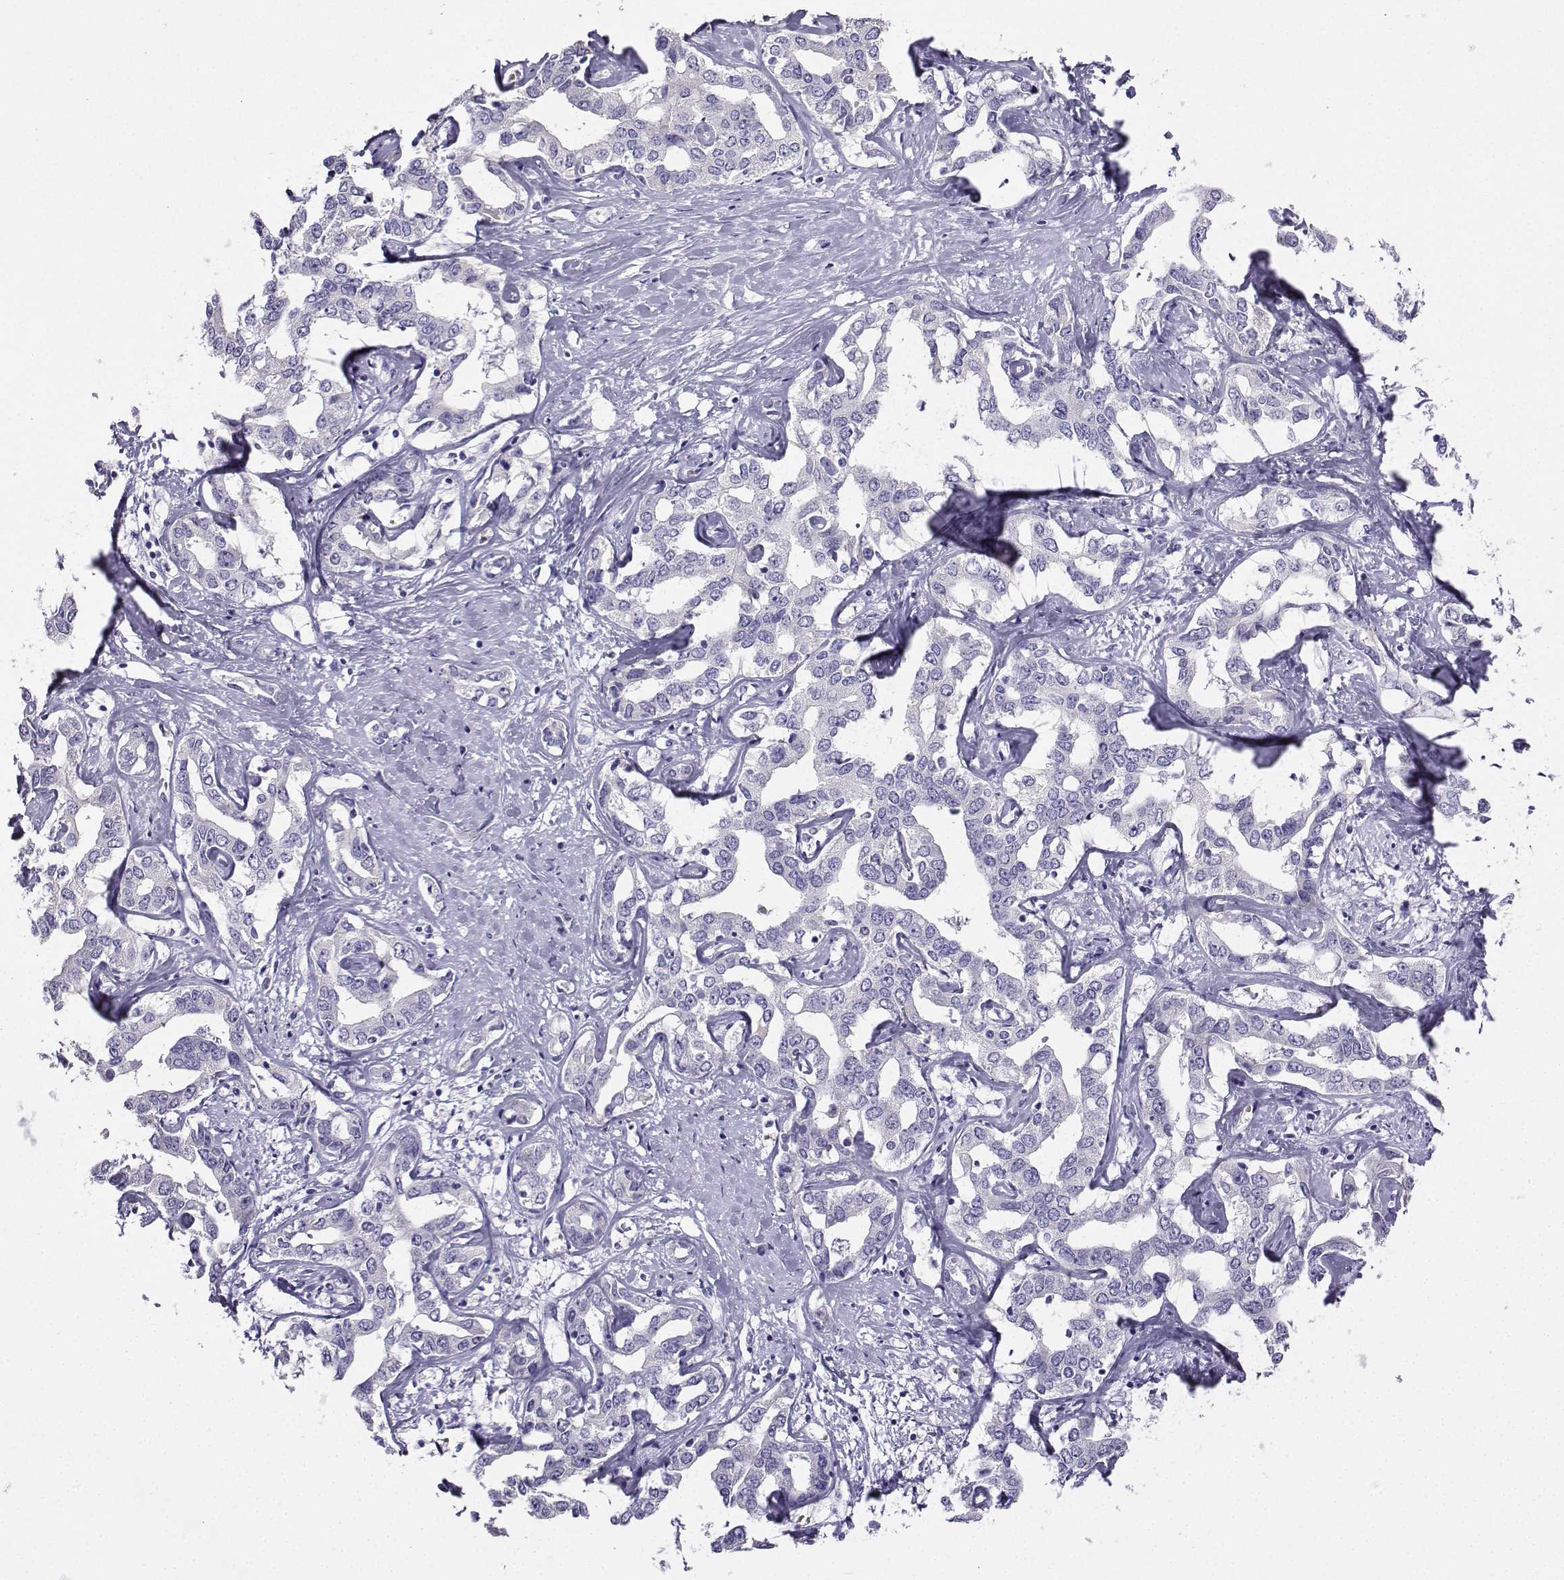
{"staining": {"intensity": "negative", "quantity": "none", "location": "none"}, "tissue": "liver cancer", "cell_type": "Tumor cells", "image_type": "cancer", "snomed": [{"axis": "morphology", "description": "Cholangiocarcinoma"}, {"axis": "topography", "description": "Liver"}], "caption": "The image exhibits no staining of tumor cells in cholangiocarcinoma (liver). (Brightfield microscopy of DAB IHC at high magnification).", "gene": "LINGO1", "patient": {"sex": "male", "age": 59}}